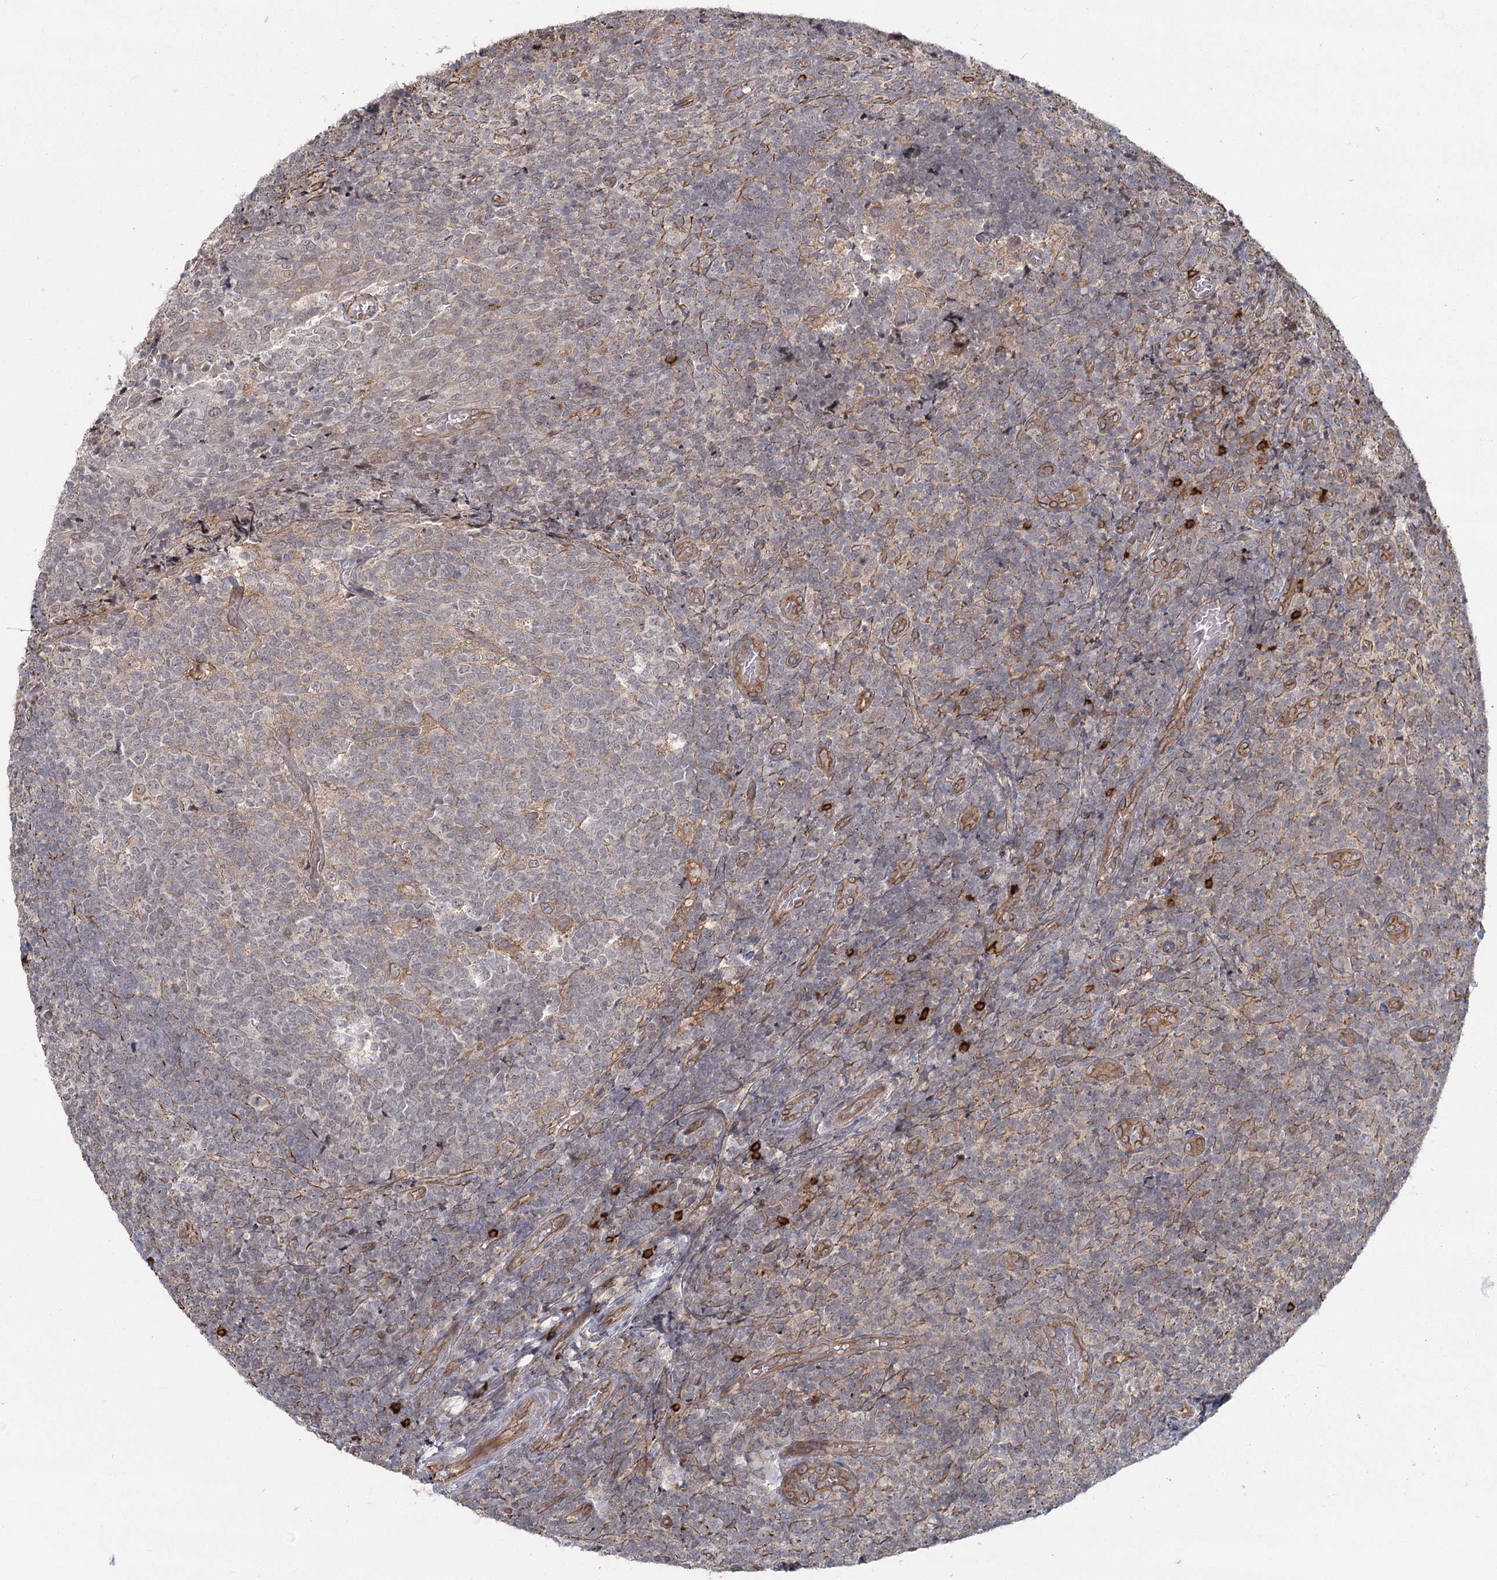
{"staining": {"intensity": "weak", "quantity": "<25%", "location": "cytoplasmic/membranous"}, "tissue": "tonsil", "cell_type": "Germinal center cells", "image_type": "normal", "snomed": [{"axis": "morphology", "description": "Normal tissue, NOS"}, {"axis": "topography", "description": "Tonsil"}], "caption": "Immunohistochemistry photomicrograph of normal tonsil stained for a protein (brown), which demonstrates no staining in germinal center cells. (DAB immunohistochemistry (IHC) with hematoxylin counter stain).", "gene": "AP2M1", "patient": {"sex": "female", "age": 19}}